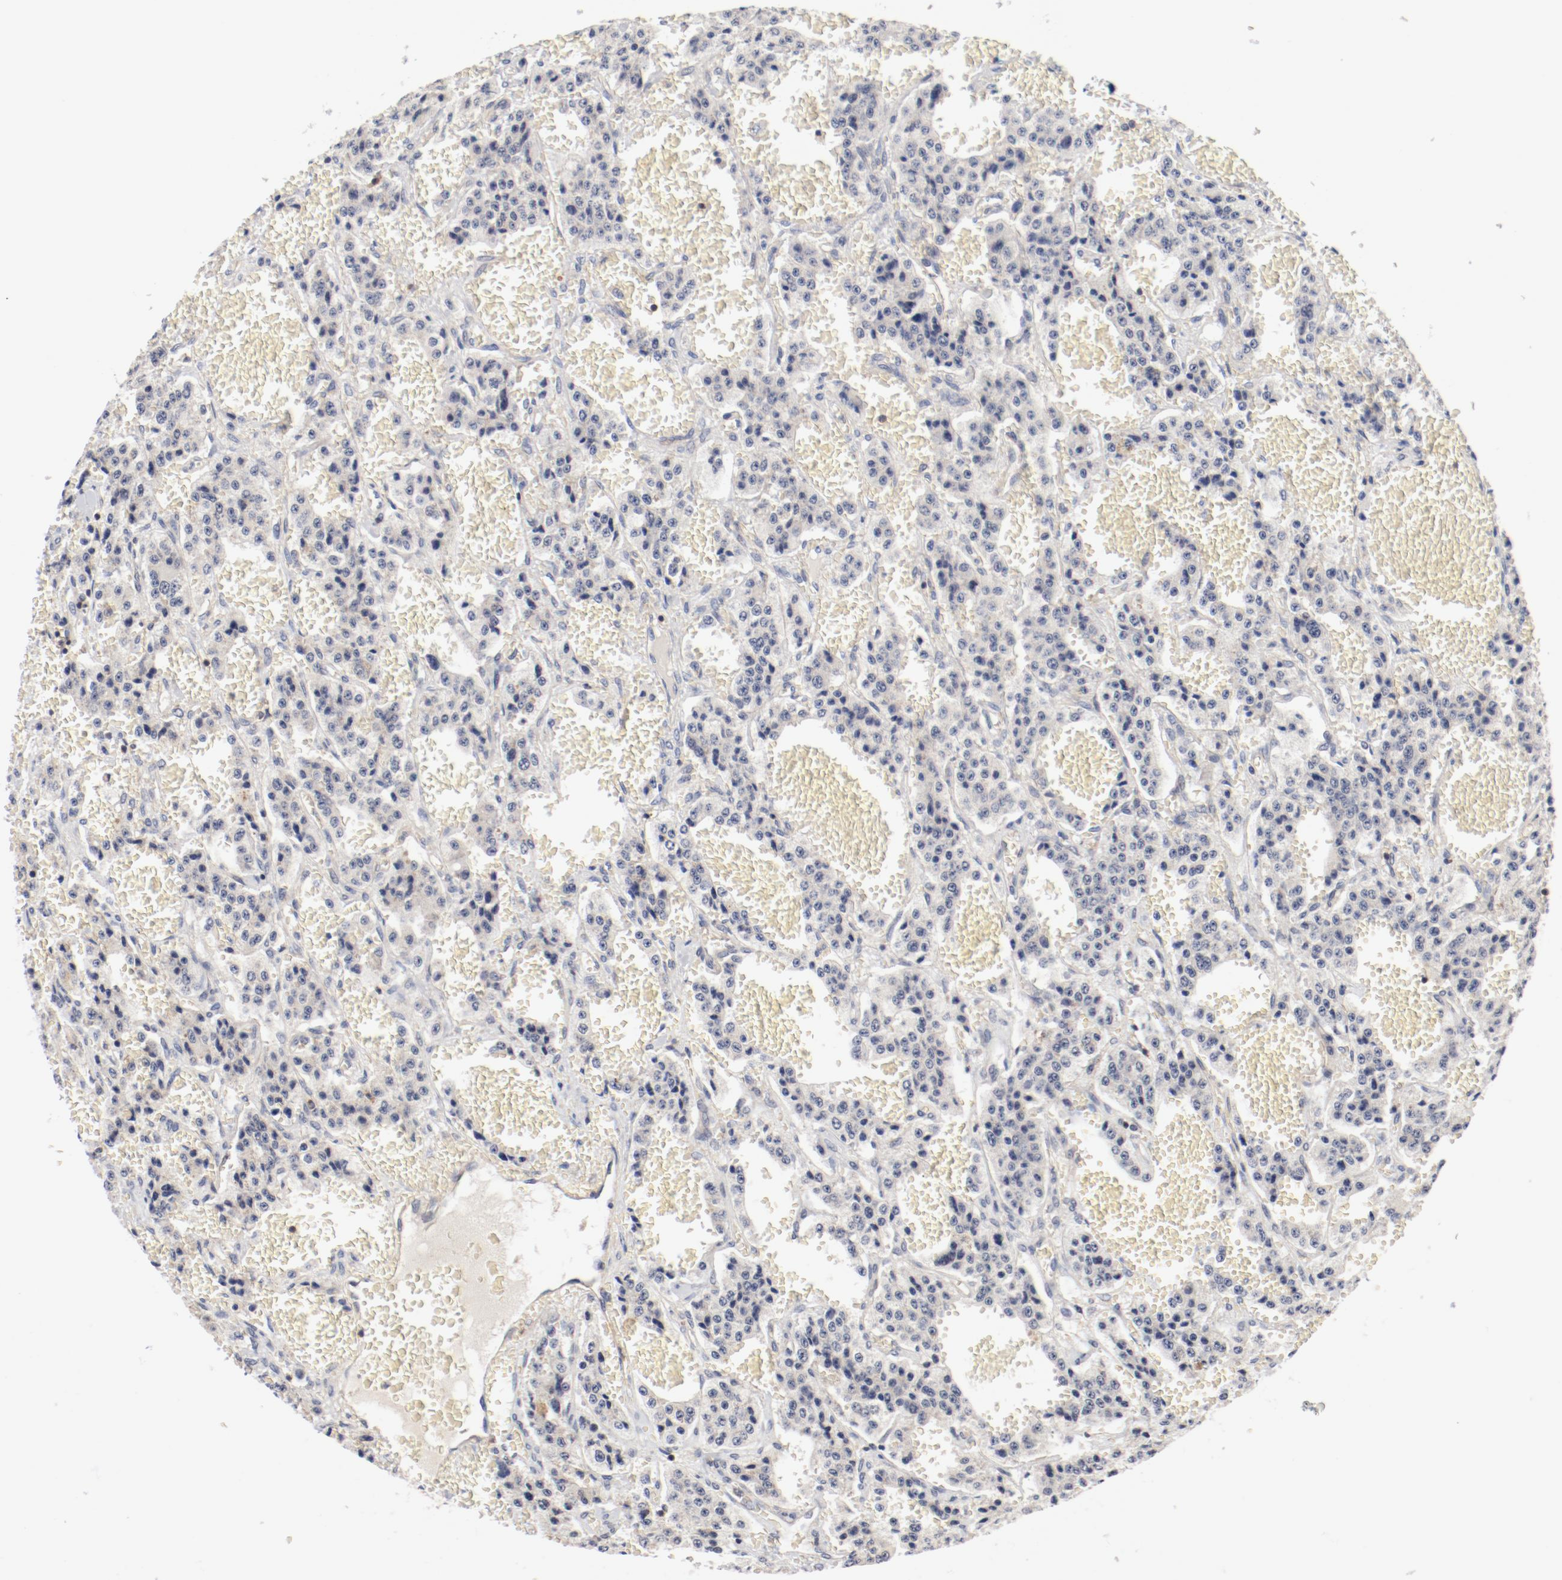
{"staining": {"intensity": "negative", "quantity": "none", "location": "none"}, "tissue": "carcinoid", "cell_type": "Tumor cells", "image_type": "cancer", "snomed": [{"axis": "morphology", "description": "Carcinoid, malignant, NOS"}, {"axis": "topography", "description": "Small intestine"}], "caption": "The immunohistochemistry image has no significant expression in tumor cells of carcinoid (malignant) tissue.", "gene": "ZNF267", "patient": {"sex": "male", "age": 52}}